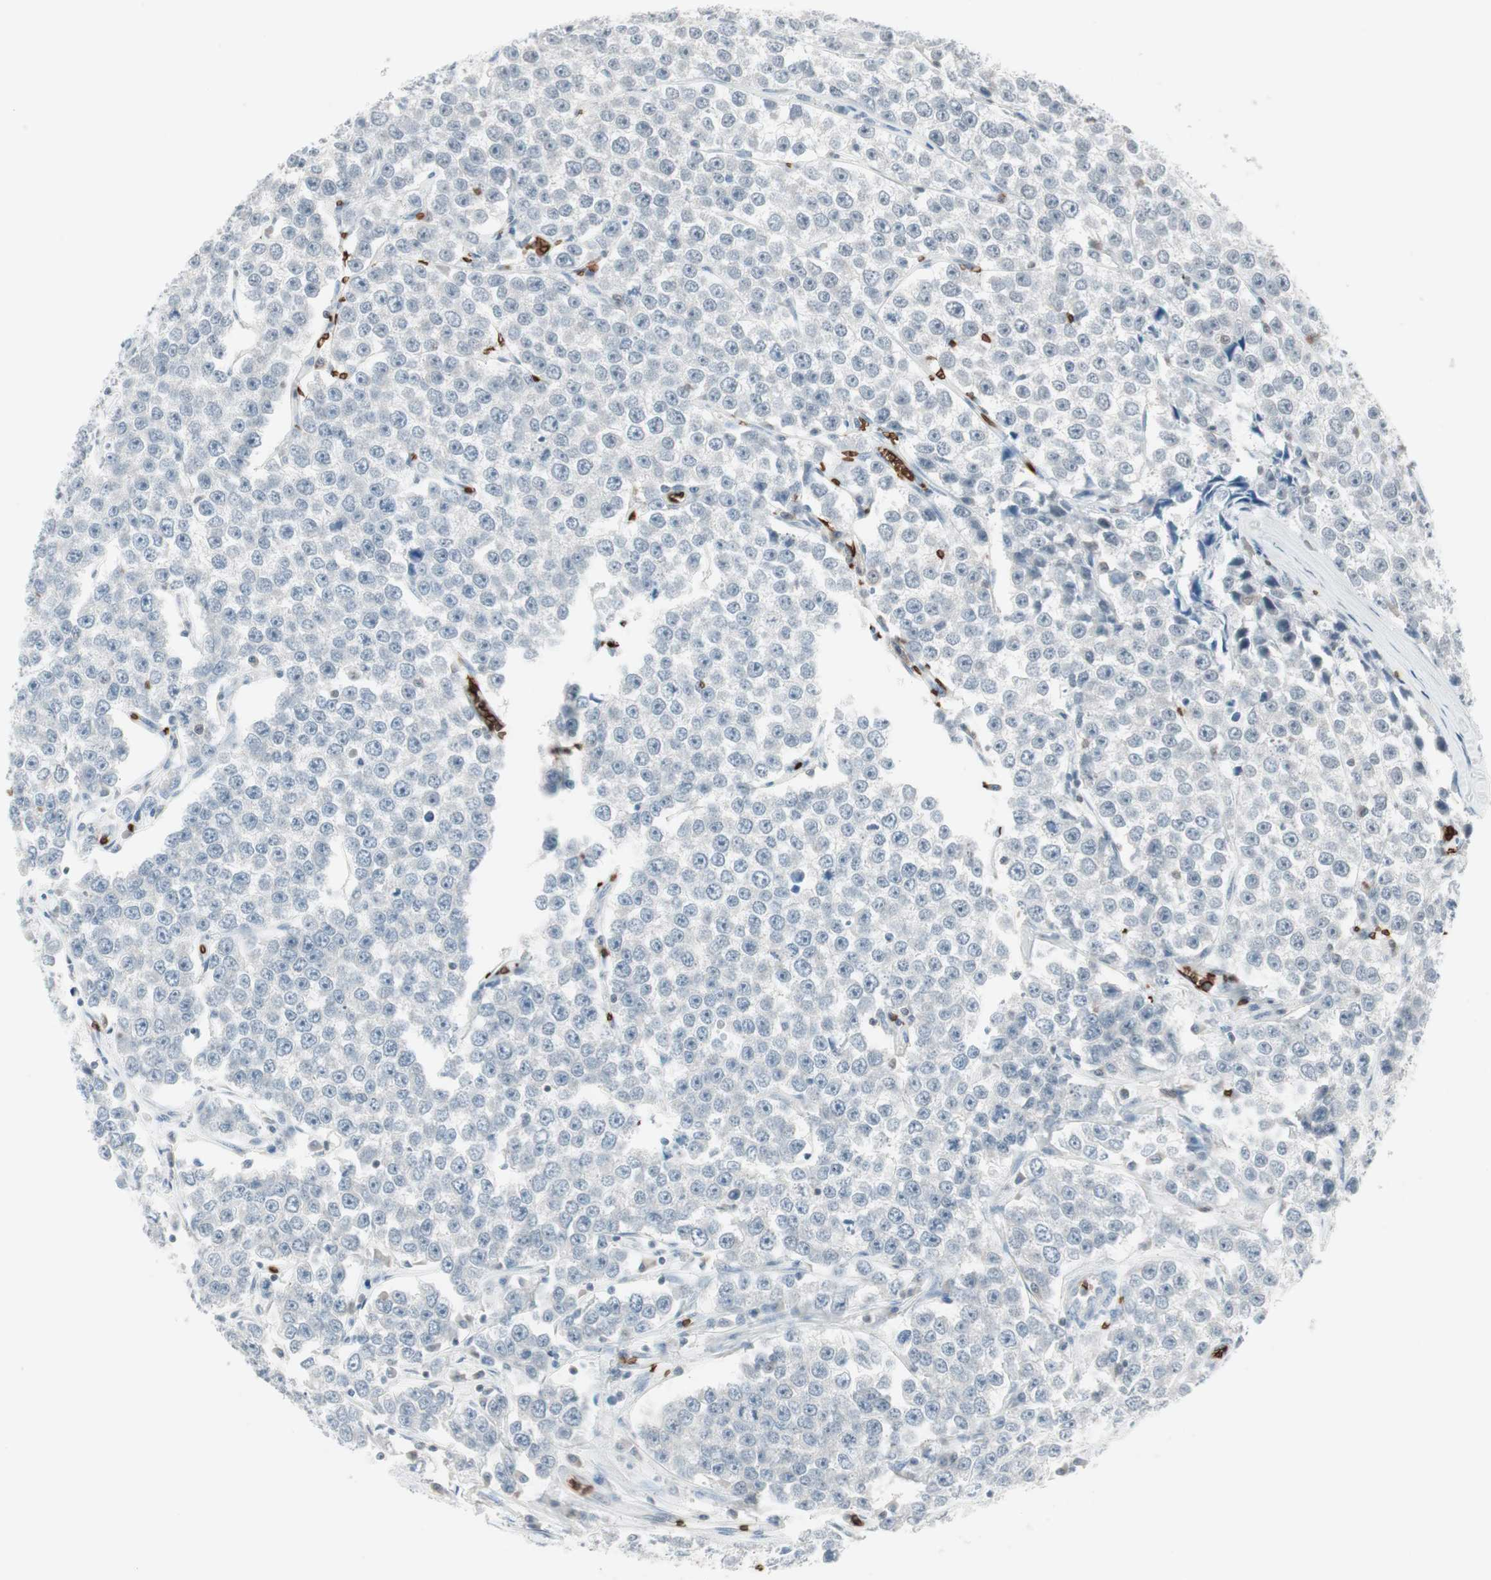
{"staining": {"intensity": "negative", "quantity": "none", "location": "none"}, "tissue": "testis cancer", "cell_type": "Tumor cells", "image_type": "cancer", "snomed": [{"axis": "morphology", "description": "Seminoma, NOS"}, {"axis": "morphology", "description": "Carcinoma, Embryonal, NOS"}, {"axis": "topography", "description": "Testis"}], "caption": "There is no significant expression in tumor cells of testis cancer (embryonal carcinoma).", "gene": "MAP4K1", "patient": {"sex": "male", "age": 52}}